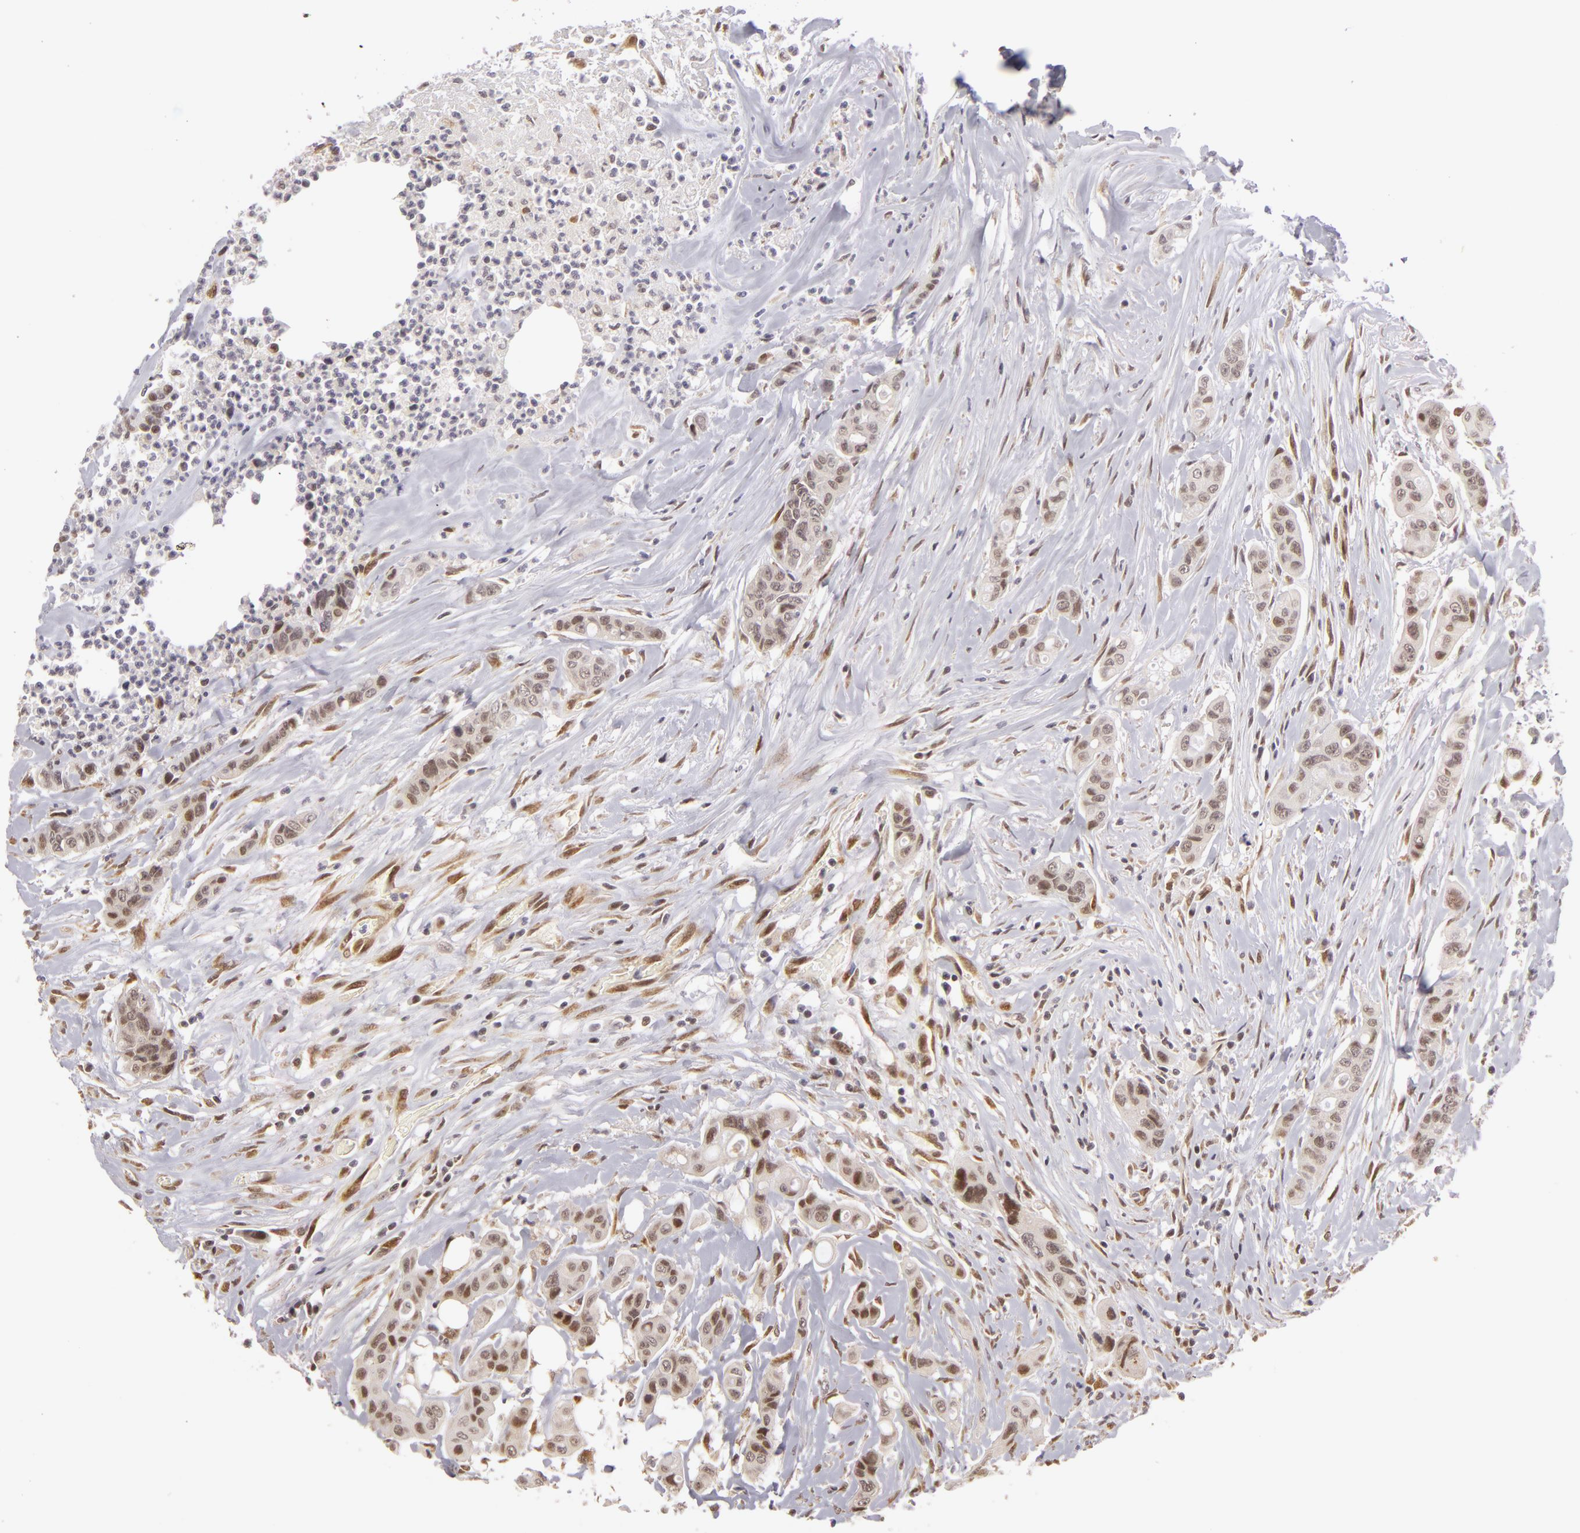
{"staining": {"intensity": "weak", "quantity": "25%-75%", "location": "cytoplasmic/membranous,nuclear"}, "tissue": "colorectal cancer", "cell_type": "Tumor cells", "image_type": "cancer", "snomed": [{"axis": "morphology", "description": "Adenocarcinoma, NOS"}, {"axis": "topography", "description": "Colon"}], "caption": "Tumor cells exhibit weak cytoplasmic/membranous and nuclear expression in approximately 25%-75% of cells in colorectal cancer (adenocarcinoma).", "gene": "ZNF133", "patient": {"sex": "female", "age": 70}}